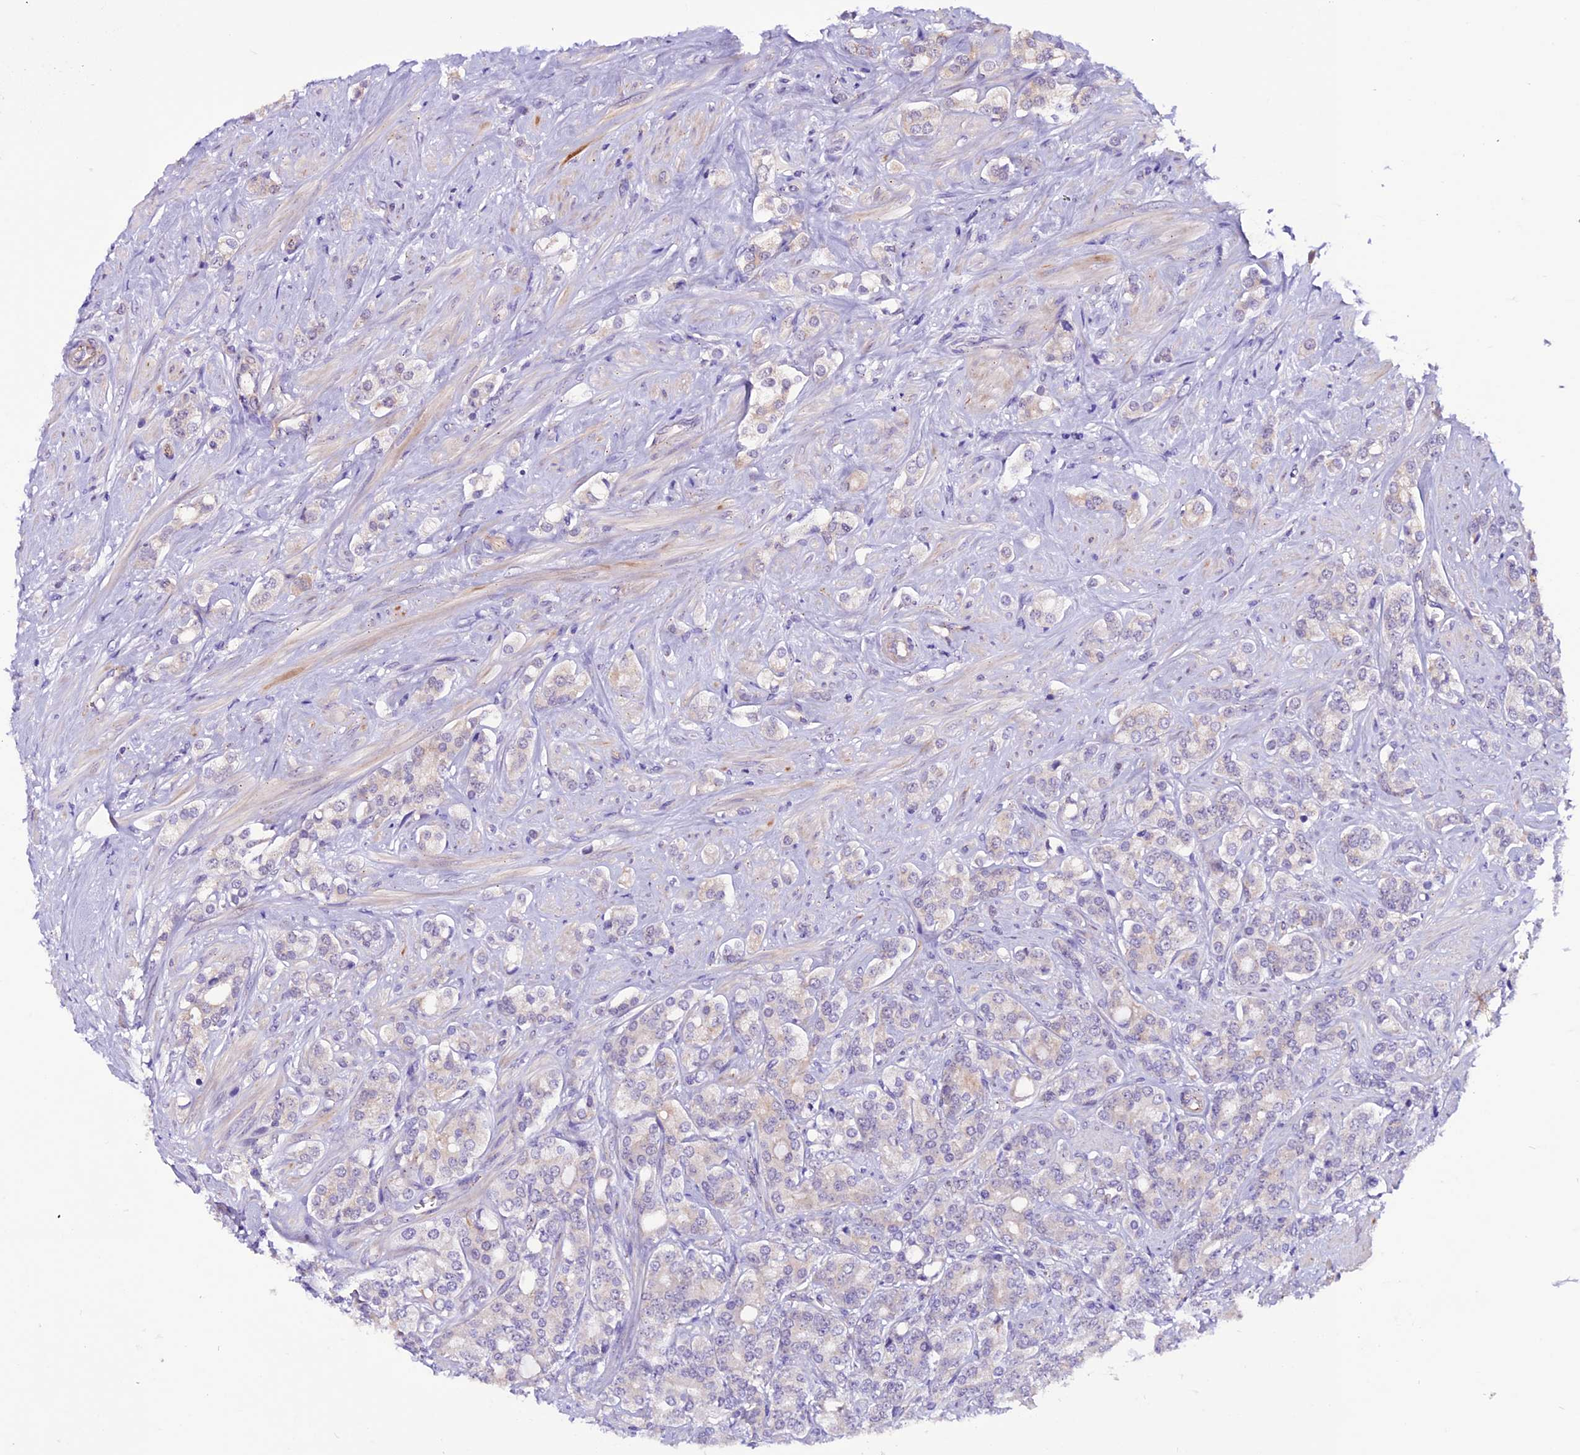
{"staining": {"intensity": "weak", "quantity": "<25%", "location": "cytoplasmic/membranous"}, "tissue": "prostate cancer", "cell_type": "Tumor cells", "image_type": "cancer", "snomed": [{"axis": "morphology", "description": "Adenocarcinoma, High grade"}, {"axis": "topography", "description": "Prostate"}], "caption": "Prostate cancer (adenocarcinoma (high-grade)) was stained to show a protein in brown. There is no significant positivity in tumor cells.", "gene": "RINL", "patient": {"sex": "male", "age": 62}}